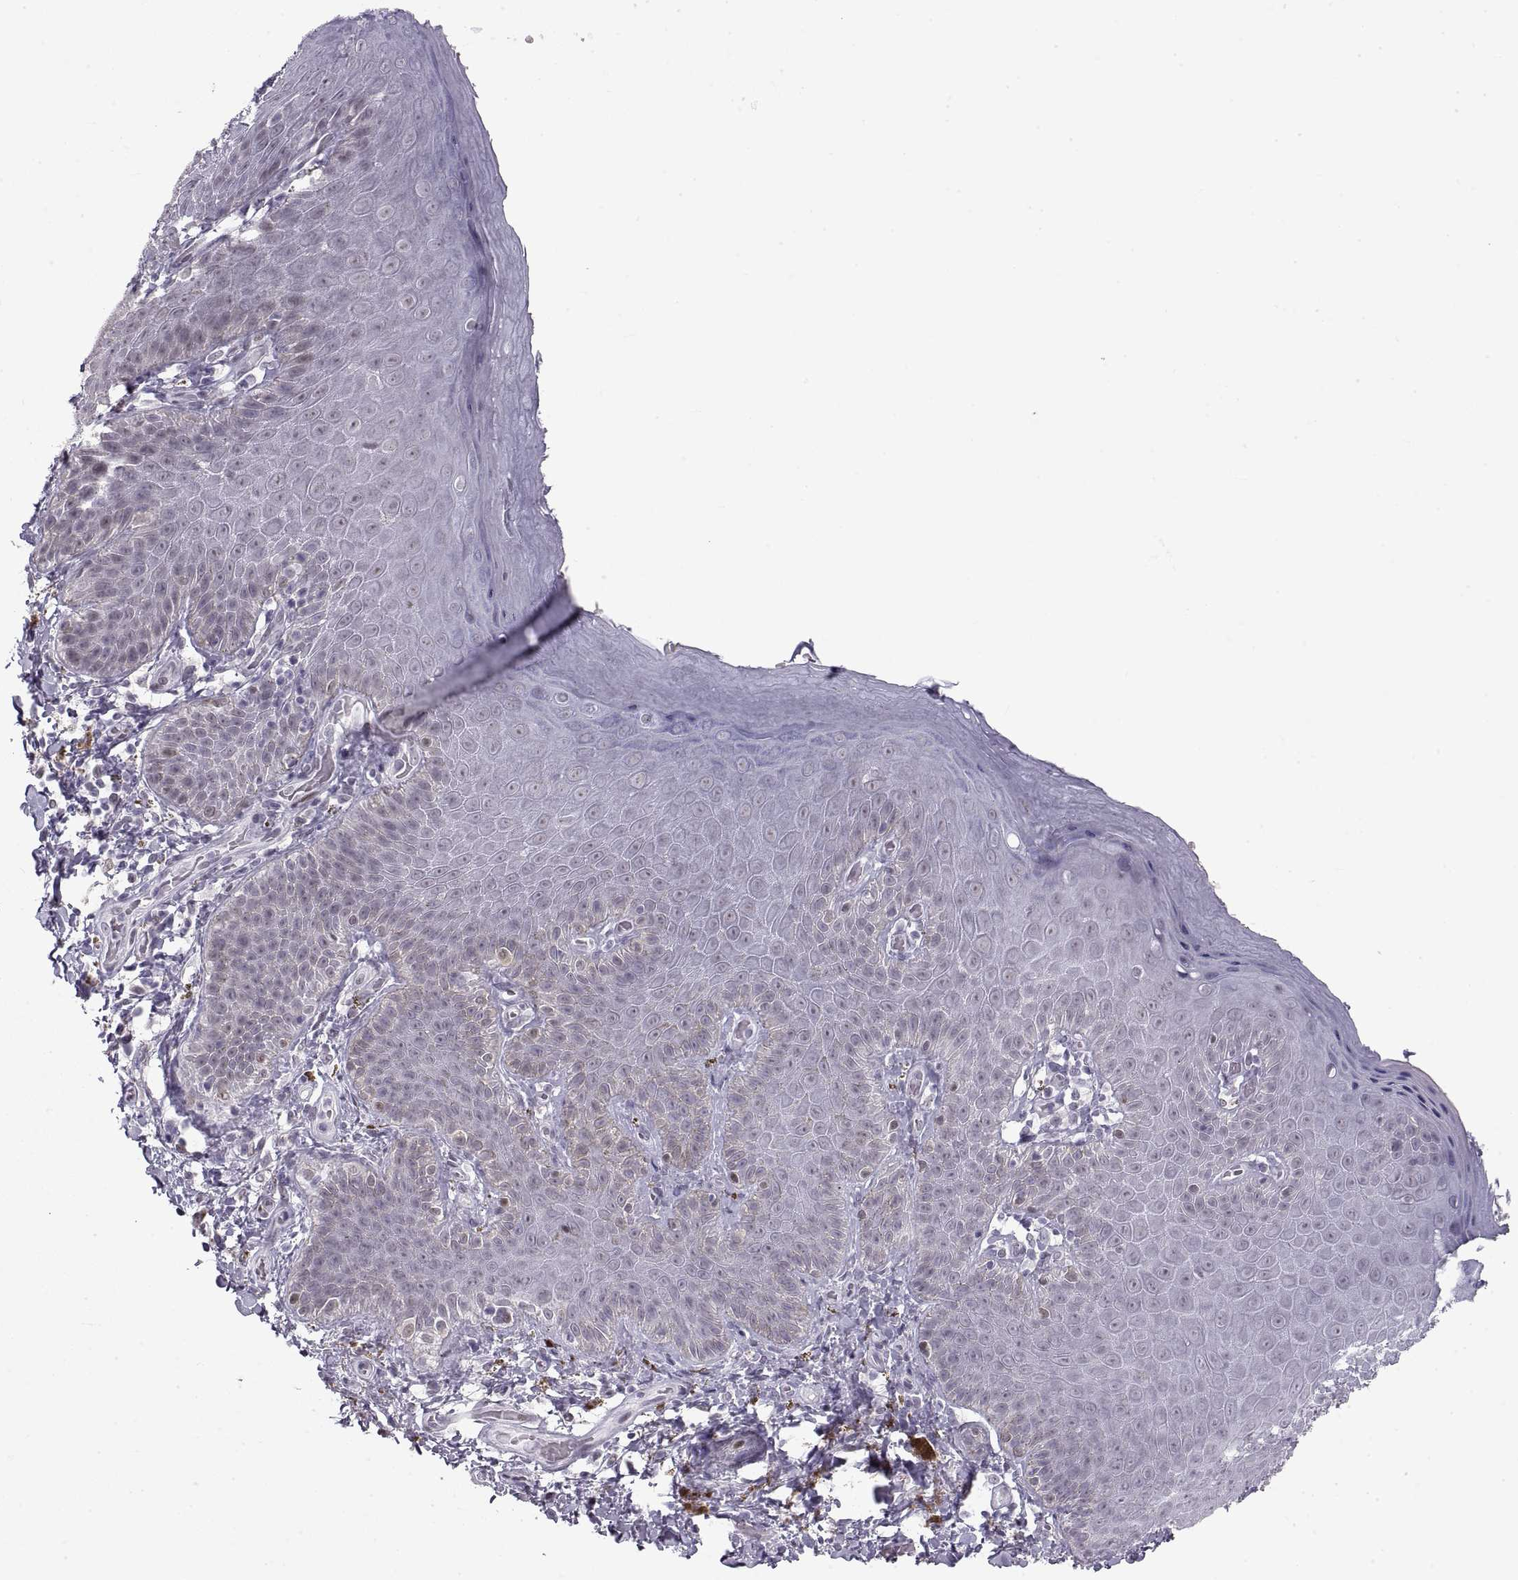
{"staining": {"intensity": "negative", "quantity": "none", "location": "none"}, "tissue": "skin", "cell_type": "Epidermal cells", "image_type": "normal", "snomed": [{"axis": "morphology", "description": "Normal tissue, NOS"}, {"axis": "topography", "description": "Anal"}], "caption": "This is an immunohistochemistry histopathology image of normal skin. There is no staining in epidermal cells.", "gene": "NANOS3", "patient": {"sex": "male", "age": 53}}